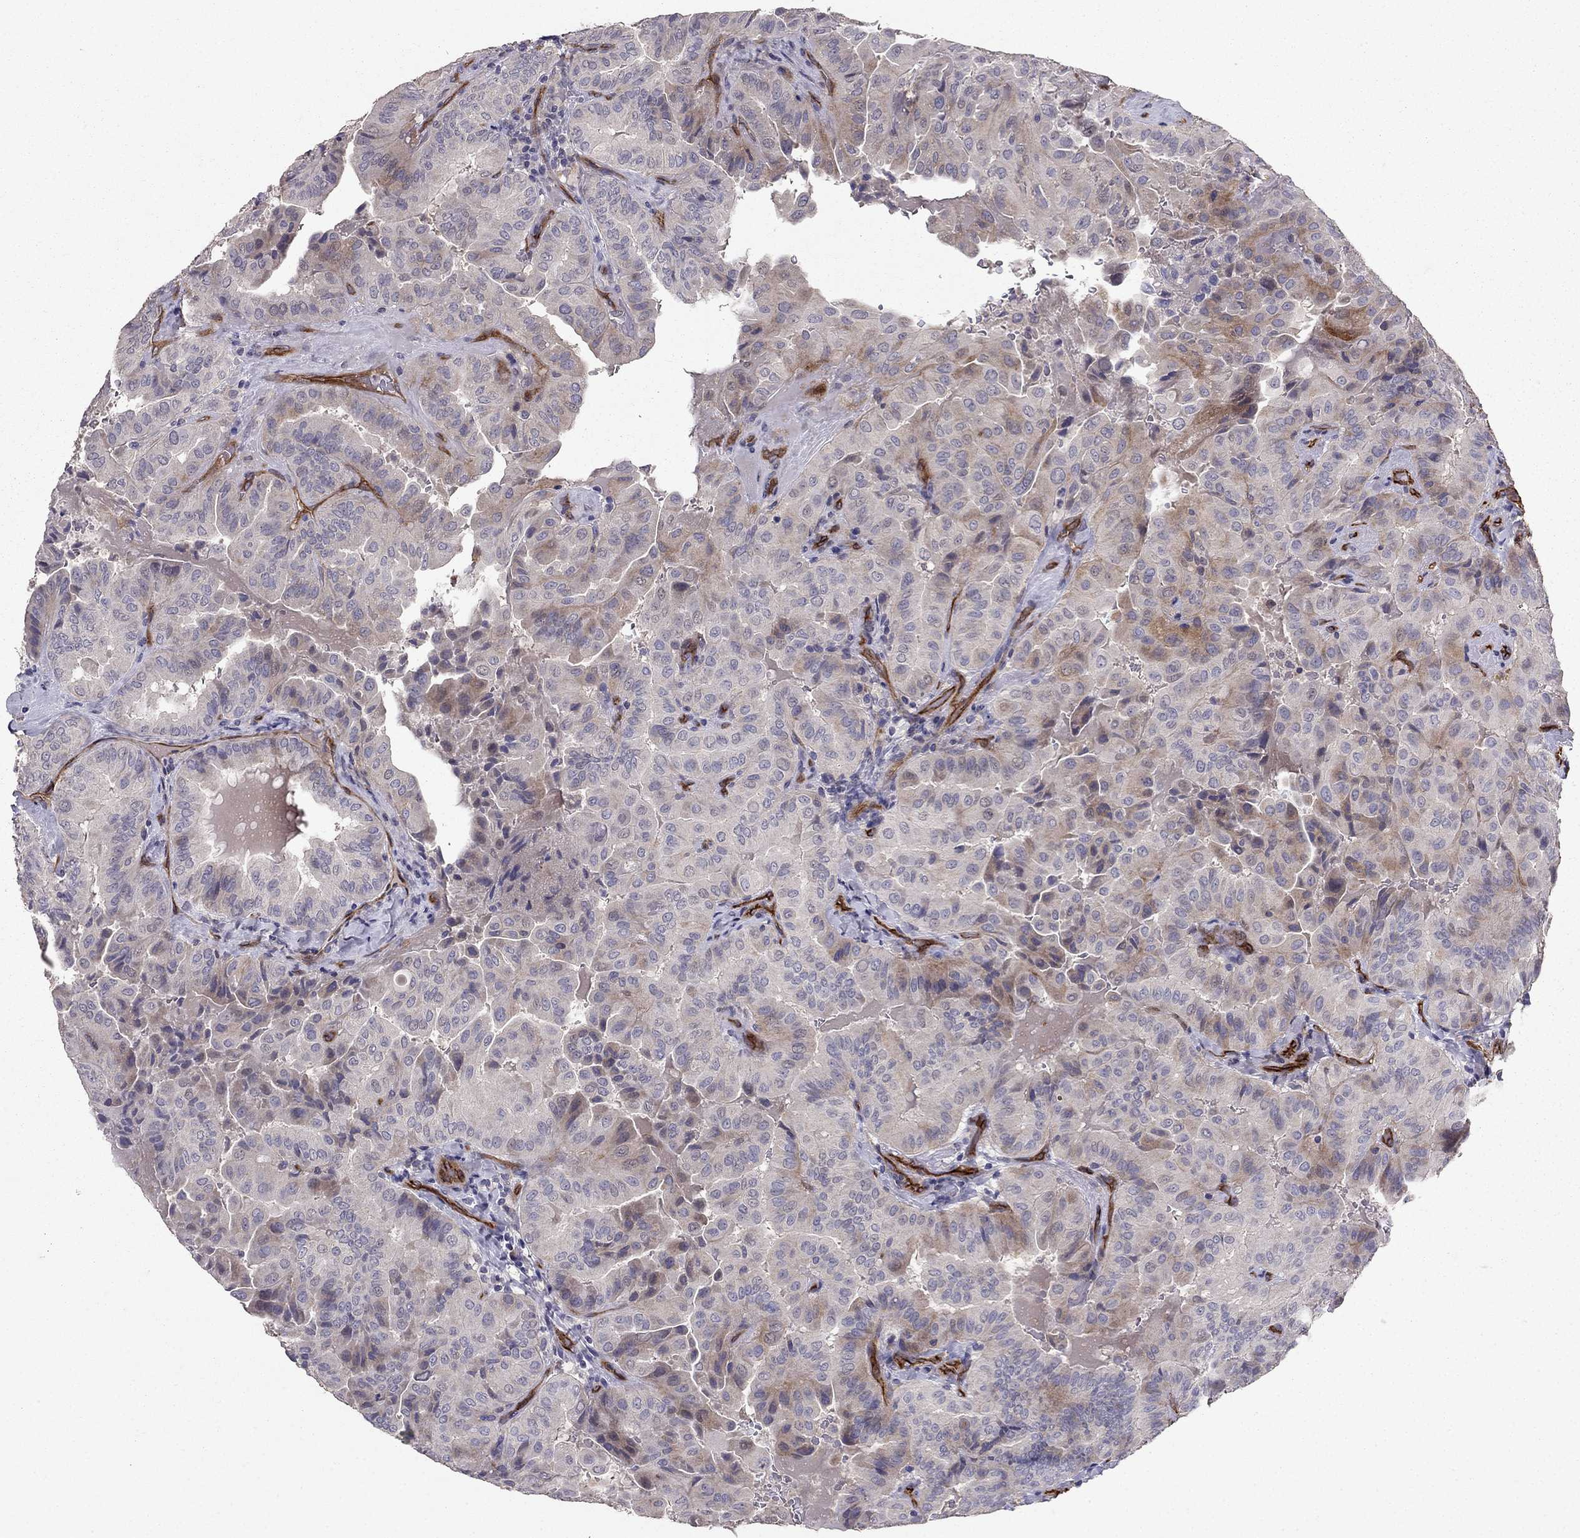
{"staining": {"intensity": "moderate", "quantity": "<25%", "location": "cytoplasmic/membranous"}, "tissue": "thyroid cancer", "cell_type": "Tumor cells", "image_type": "cancer", "snomed": [{"axis": "morphology", "description": "Papillary adenocarcinoma, NOS"}, {"axis": "topography", "description": "Thyroid gland"}], "caption": "Papillary adenocarcinoma (thyroid) stained with DAB immunohistochemistry demonstrates low levels of moderate cytoplasmic/membranous positivity in approximately <25% of tumor cells.", "gene": "RASIP1", "patient": {"sex": "female", "age": 68}}